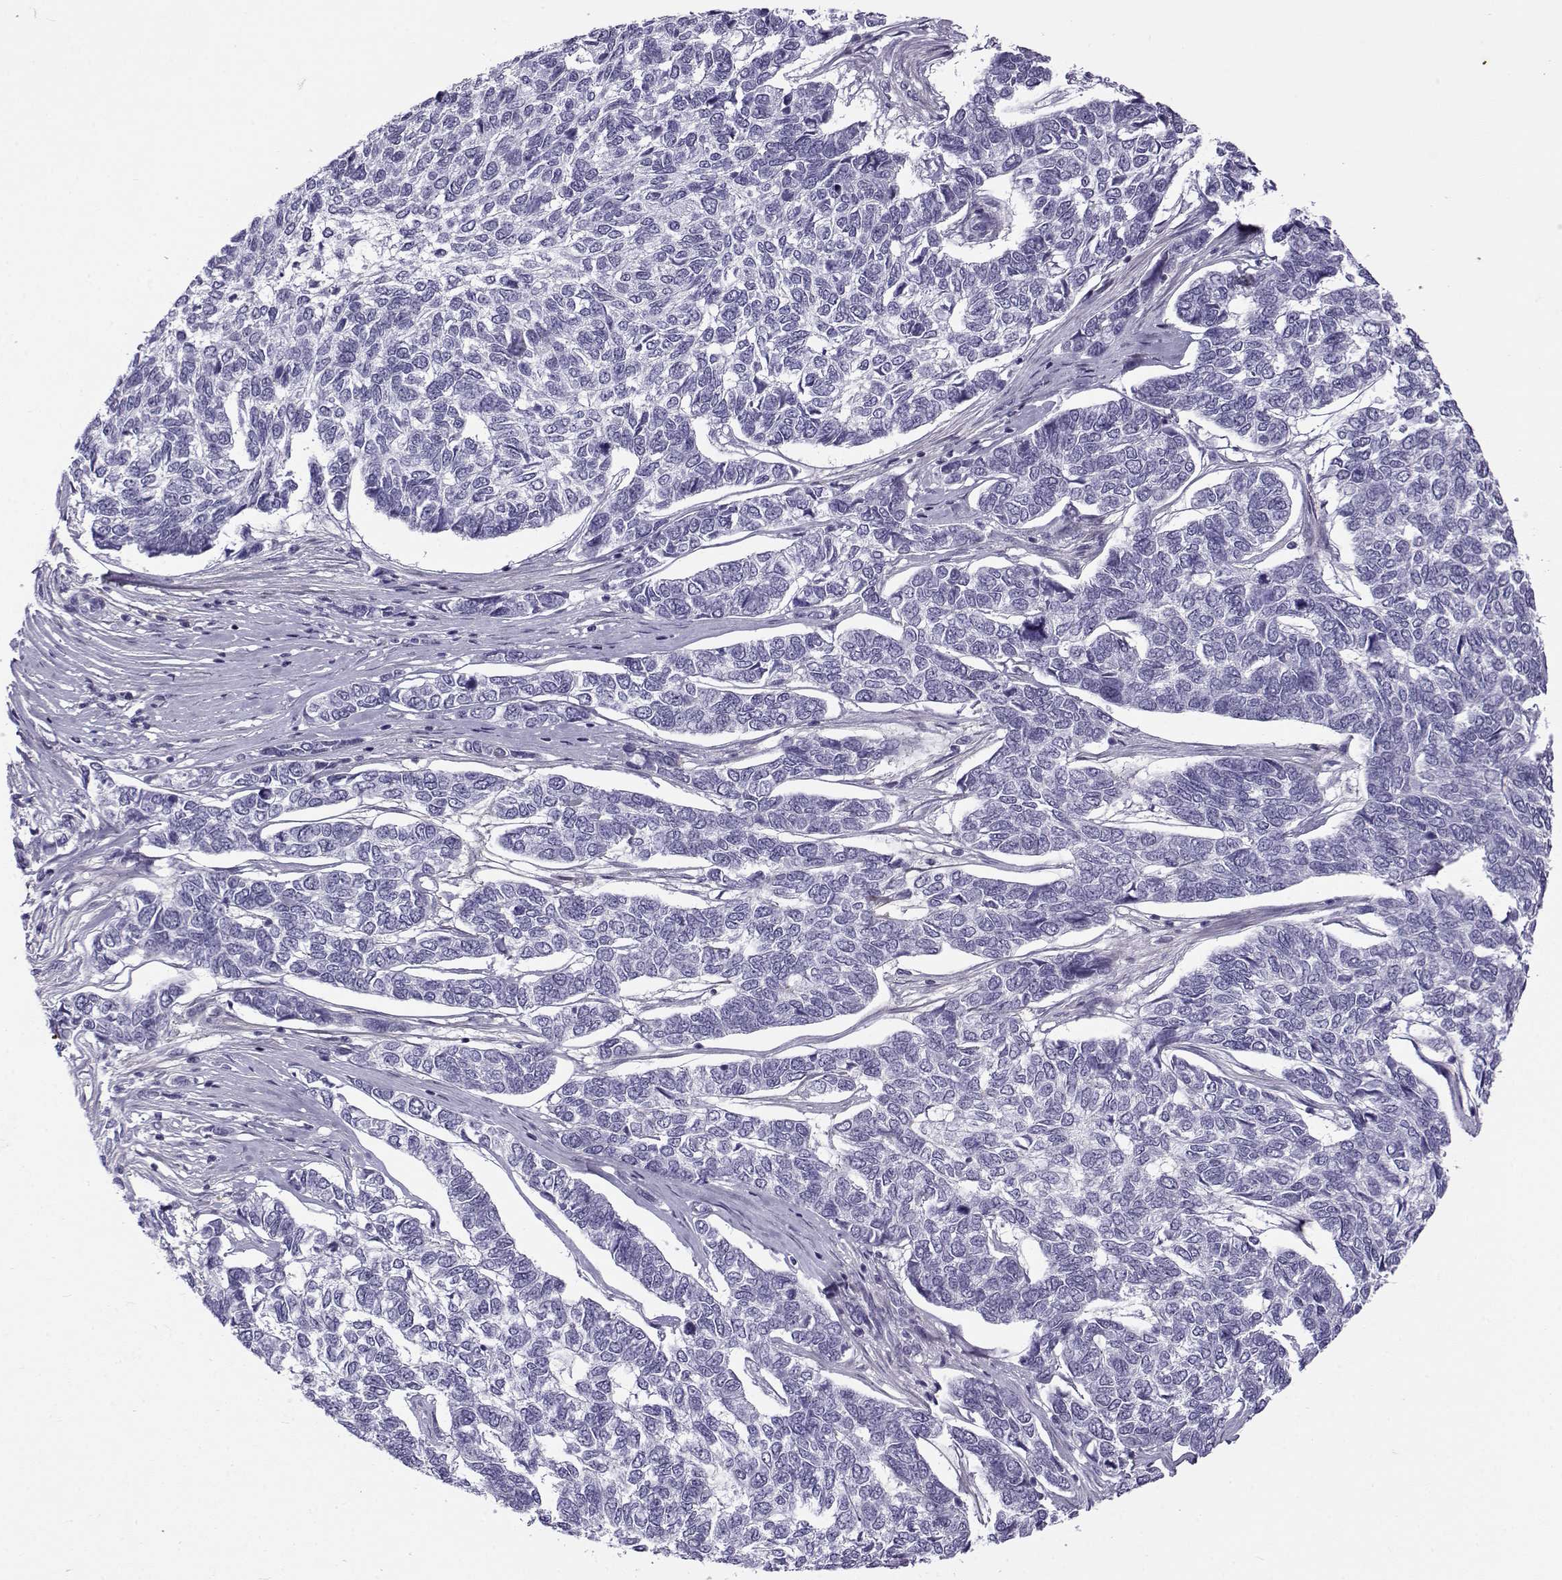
{"staining": {"intensity": "negative", "quantity": "none", "location": "none"}, "tissue": "skin cancer", "cell_type": "Tumor cells", "image_type": "cancer", "snomed": [{"axis": "morphology", "description": "Basal cell carcinoma"}, {"axis": "topography", "description": "Skin"}], "caption": "The micrograph displays no significant staining in tumor cells of skin cancer (basal cell carcinoma).", "gene": "GTSF1L", "patient": {"sex": "female", "age": 65}}